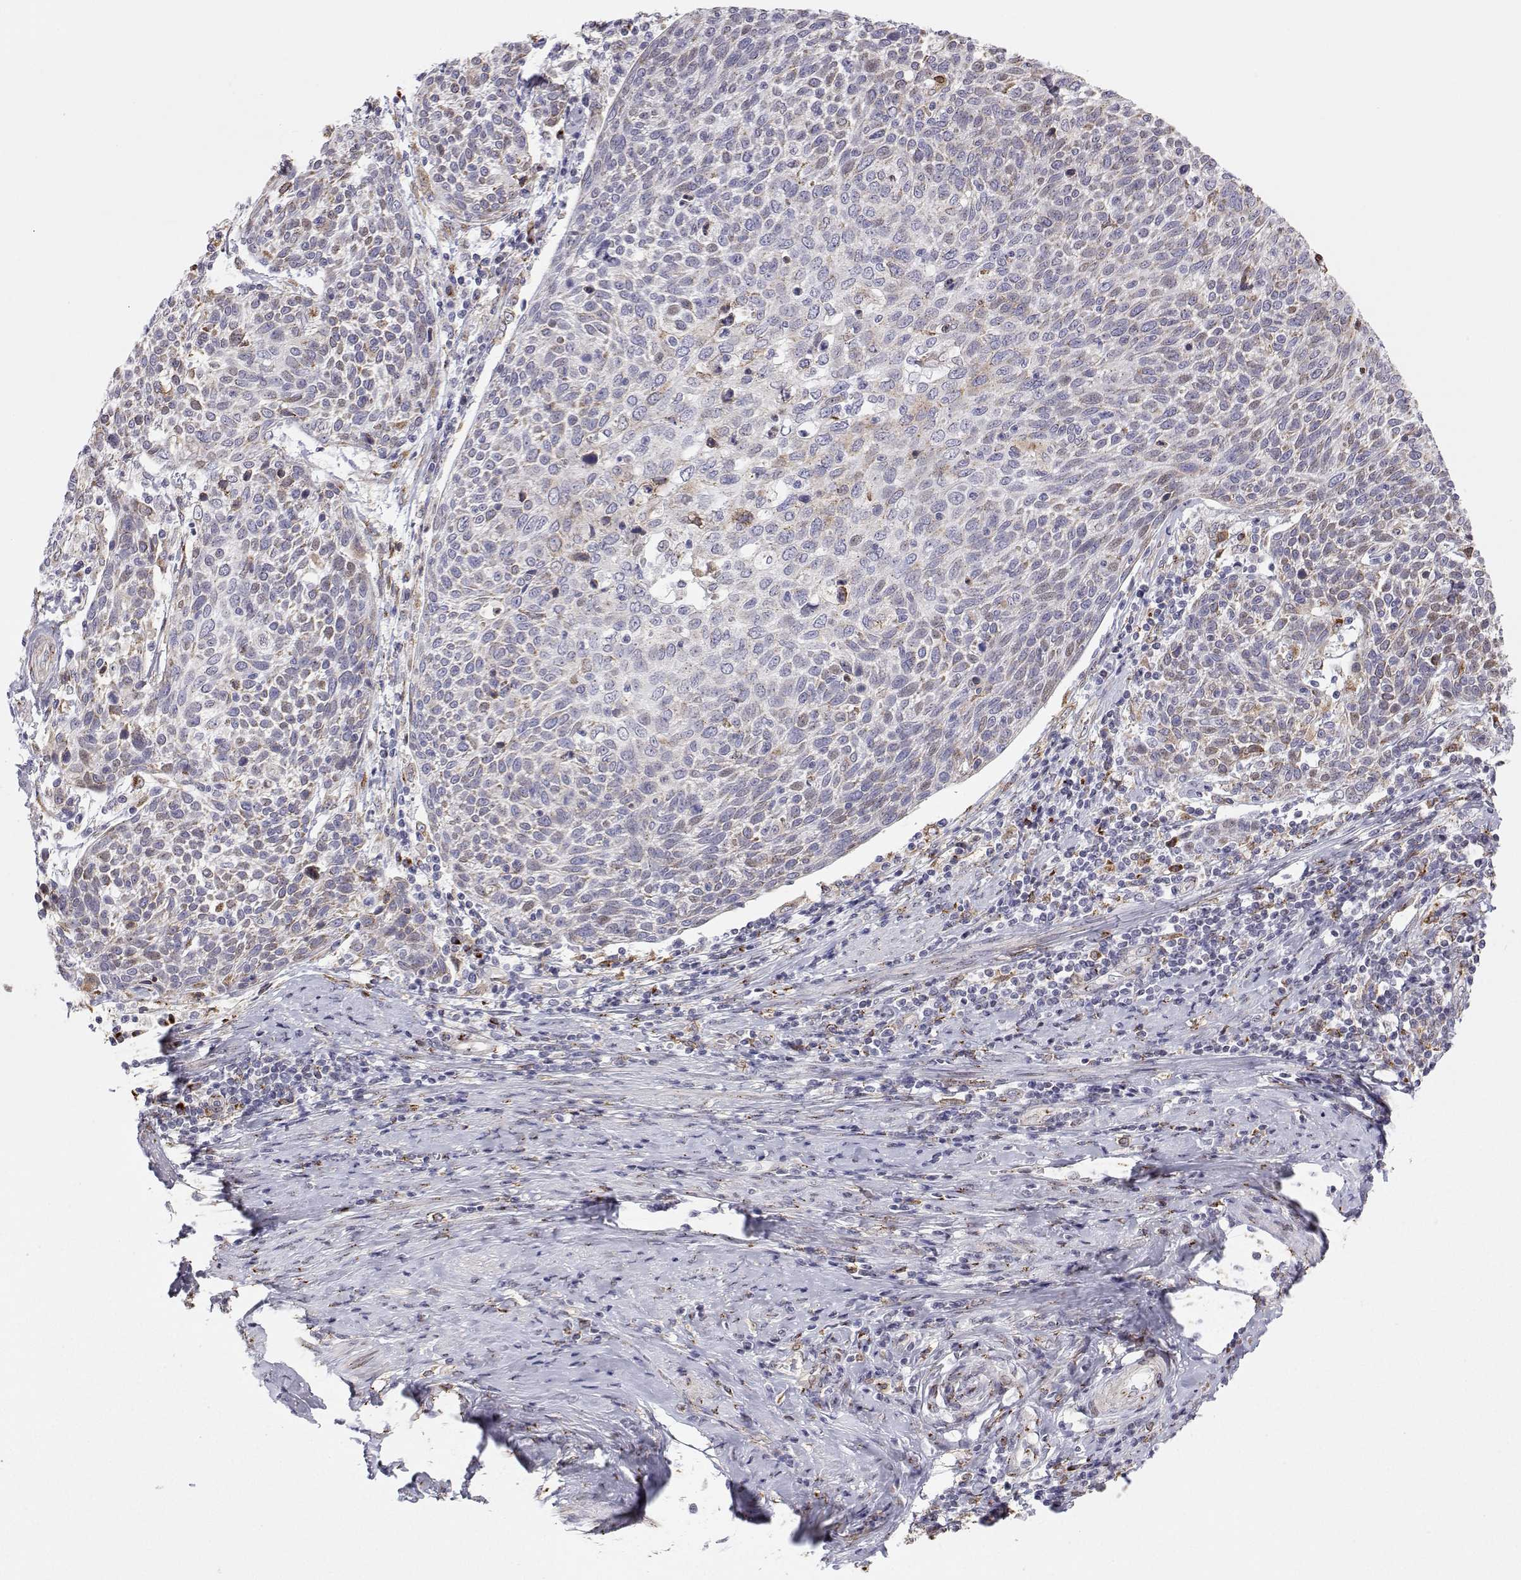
{"staining": {"intensity": "moderate", "quantity": "<25%", "location": "cytoplasmic/membranous"}, "tissue": "cervical cancer", "cell_type": "Tumor cells", "image_type": "cancer", "snomed": [{"axis": "morphology", "description": "Squamous cell carcinoma, NOS"}, {"axis": "topography", "description": "Cervix"}], "caption": "A photomicrograph showing moderate cytoplasmic/membranous expression in approximately <25% of tumor cells in cervical squamous cell carcinoma, as visualized by brown immunohistochemical staining.", "gene": "STARD13", "patient": {"sex": "female", "age": 61}}